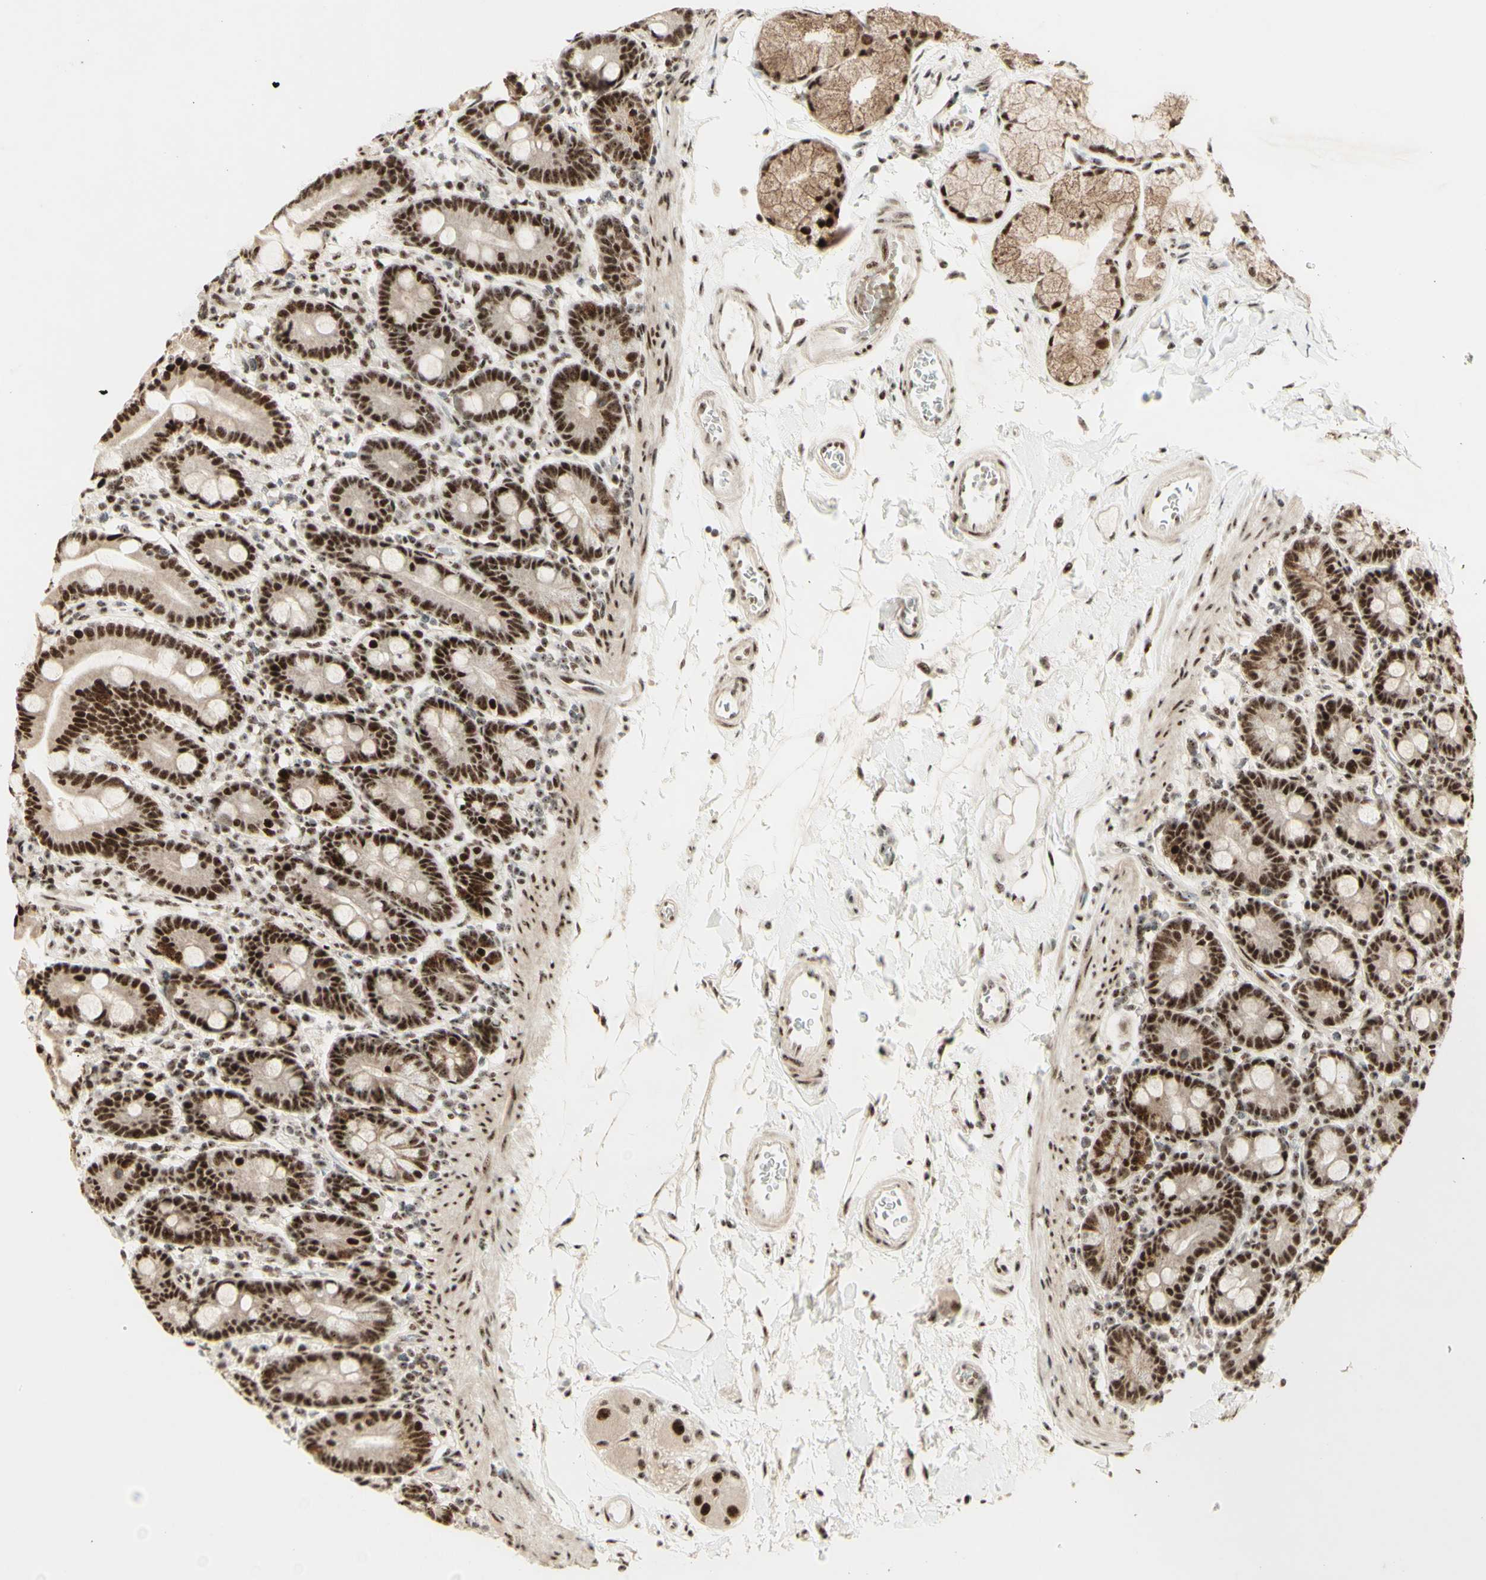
{"staining": {"intensity": "strong", "quantity": ">75%", "location": "cytoplasmic/membranous,nuclear"}, "tissue": "duodenum", "cell_type": "Glandular cells", "image_type": "normal", "snomed": [{"axis": "morphology", "description": "Normal tissue, NOS"}, {"axis": "topography", "description": "Duodenum"}], "caption": "This image reveals IHC staining of unremarkable duodenum, with high strong cytoplasmic/membranous,nuclear staining in approximately >75% of glandular cells.", "gene": "DHX9", "patient": {"sex": "male", "age": 54}}